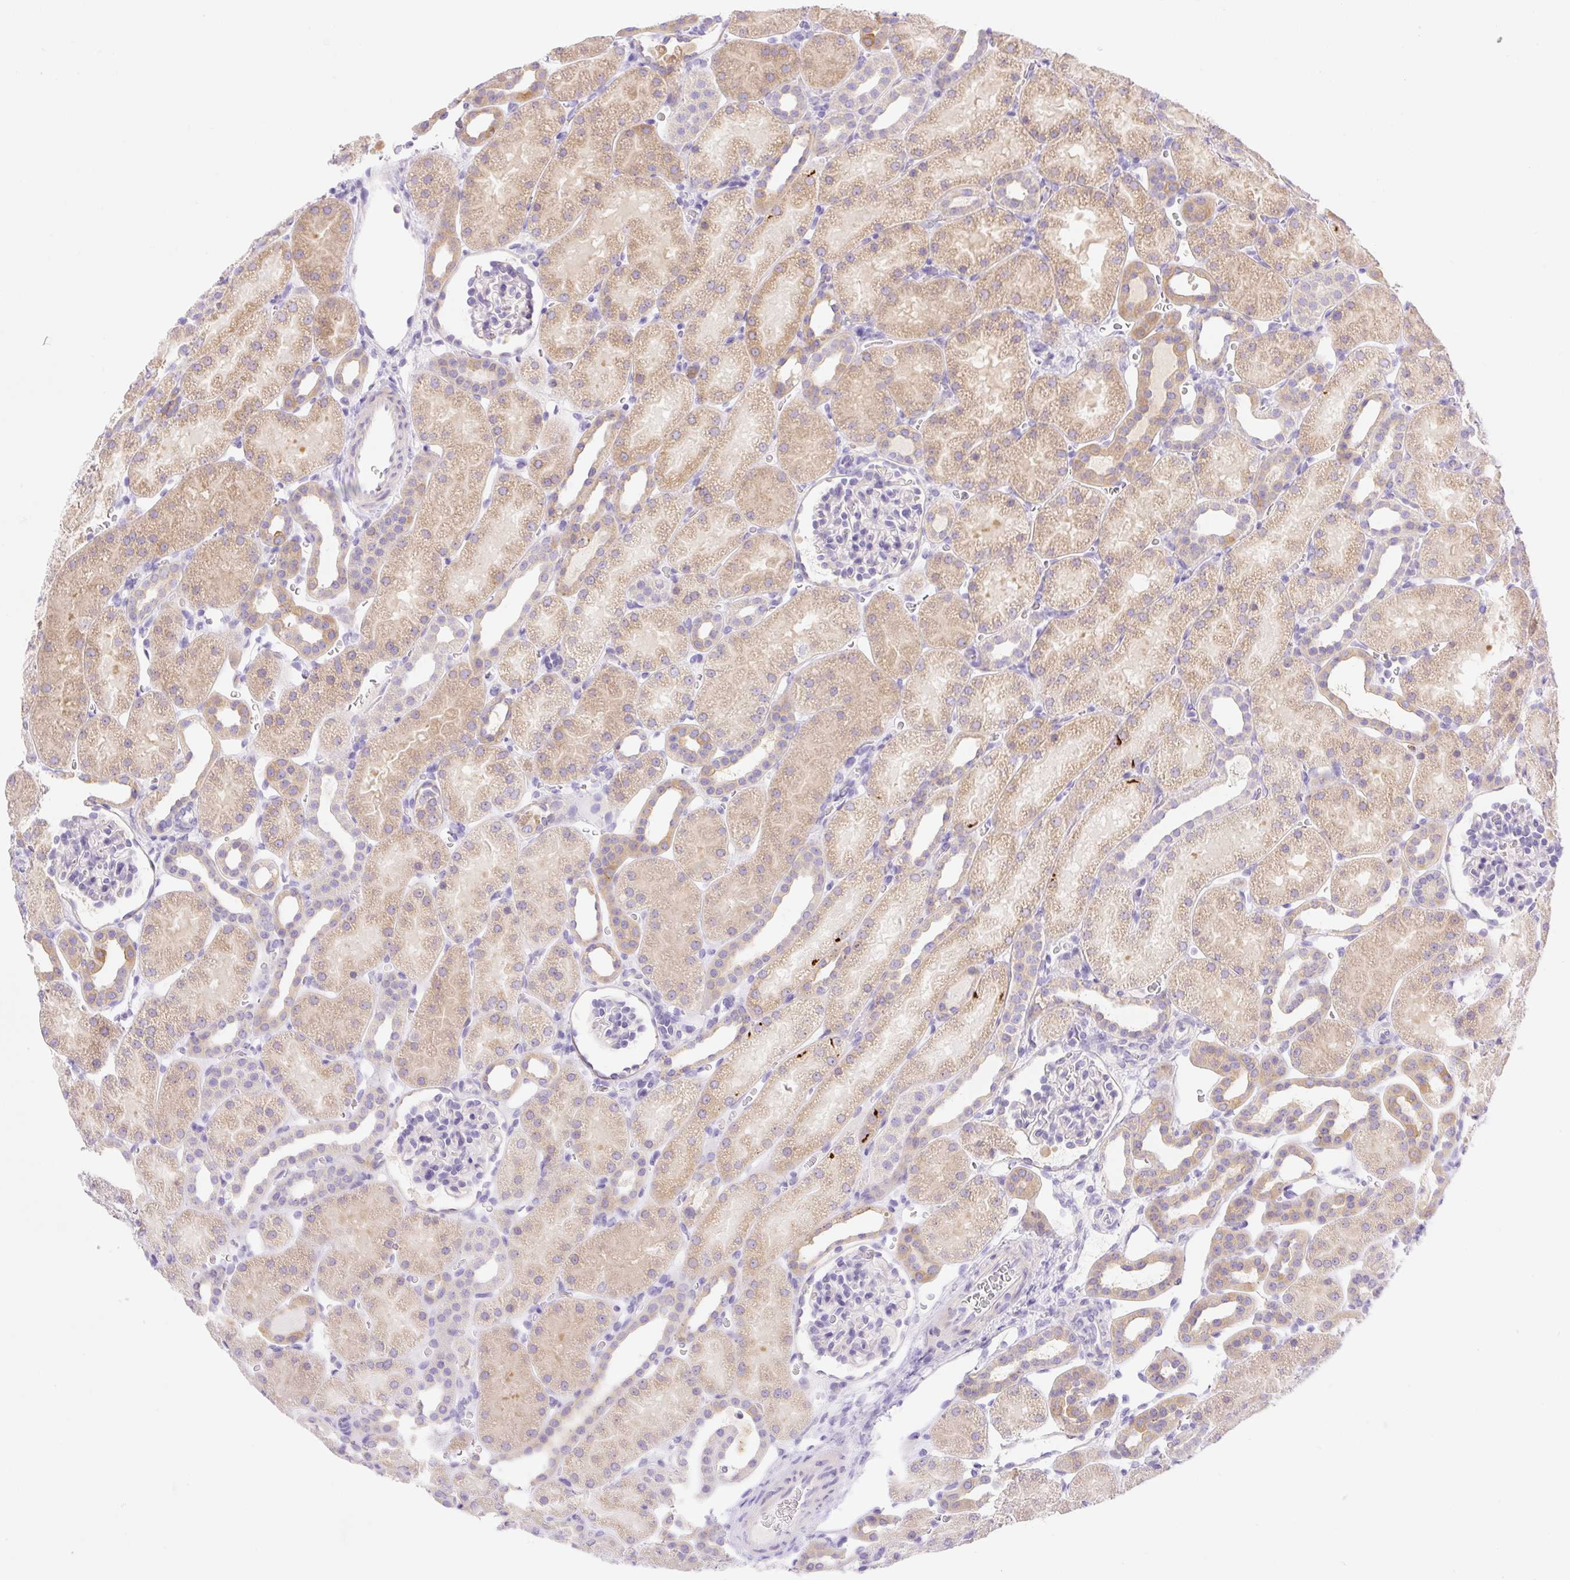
{"staining": {"intensity": "negative", "quantity": "none", "location": "none"}, "tissue": "kidney", "cell_type": "Cells in glomeruli", "image_type": "normal", "snomed": [{"axis": "morphology", "description": "Normal tissue, NOS"}, {"axis": "topography", "description": "Kidney"}], "caption": "Immunohistochemical staining of benign kidney demonstrates no significant positivity in cells in glomeruli.", "gene": "DENND5A", "patient": {"sex": "male", "age": 2}}